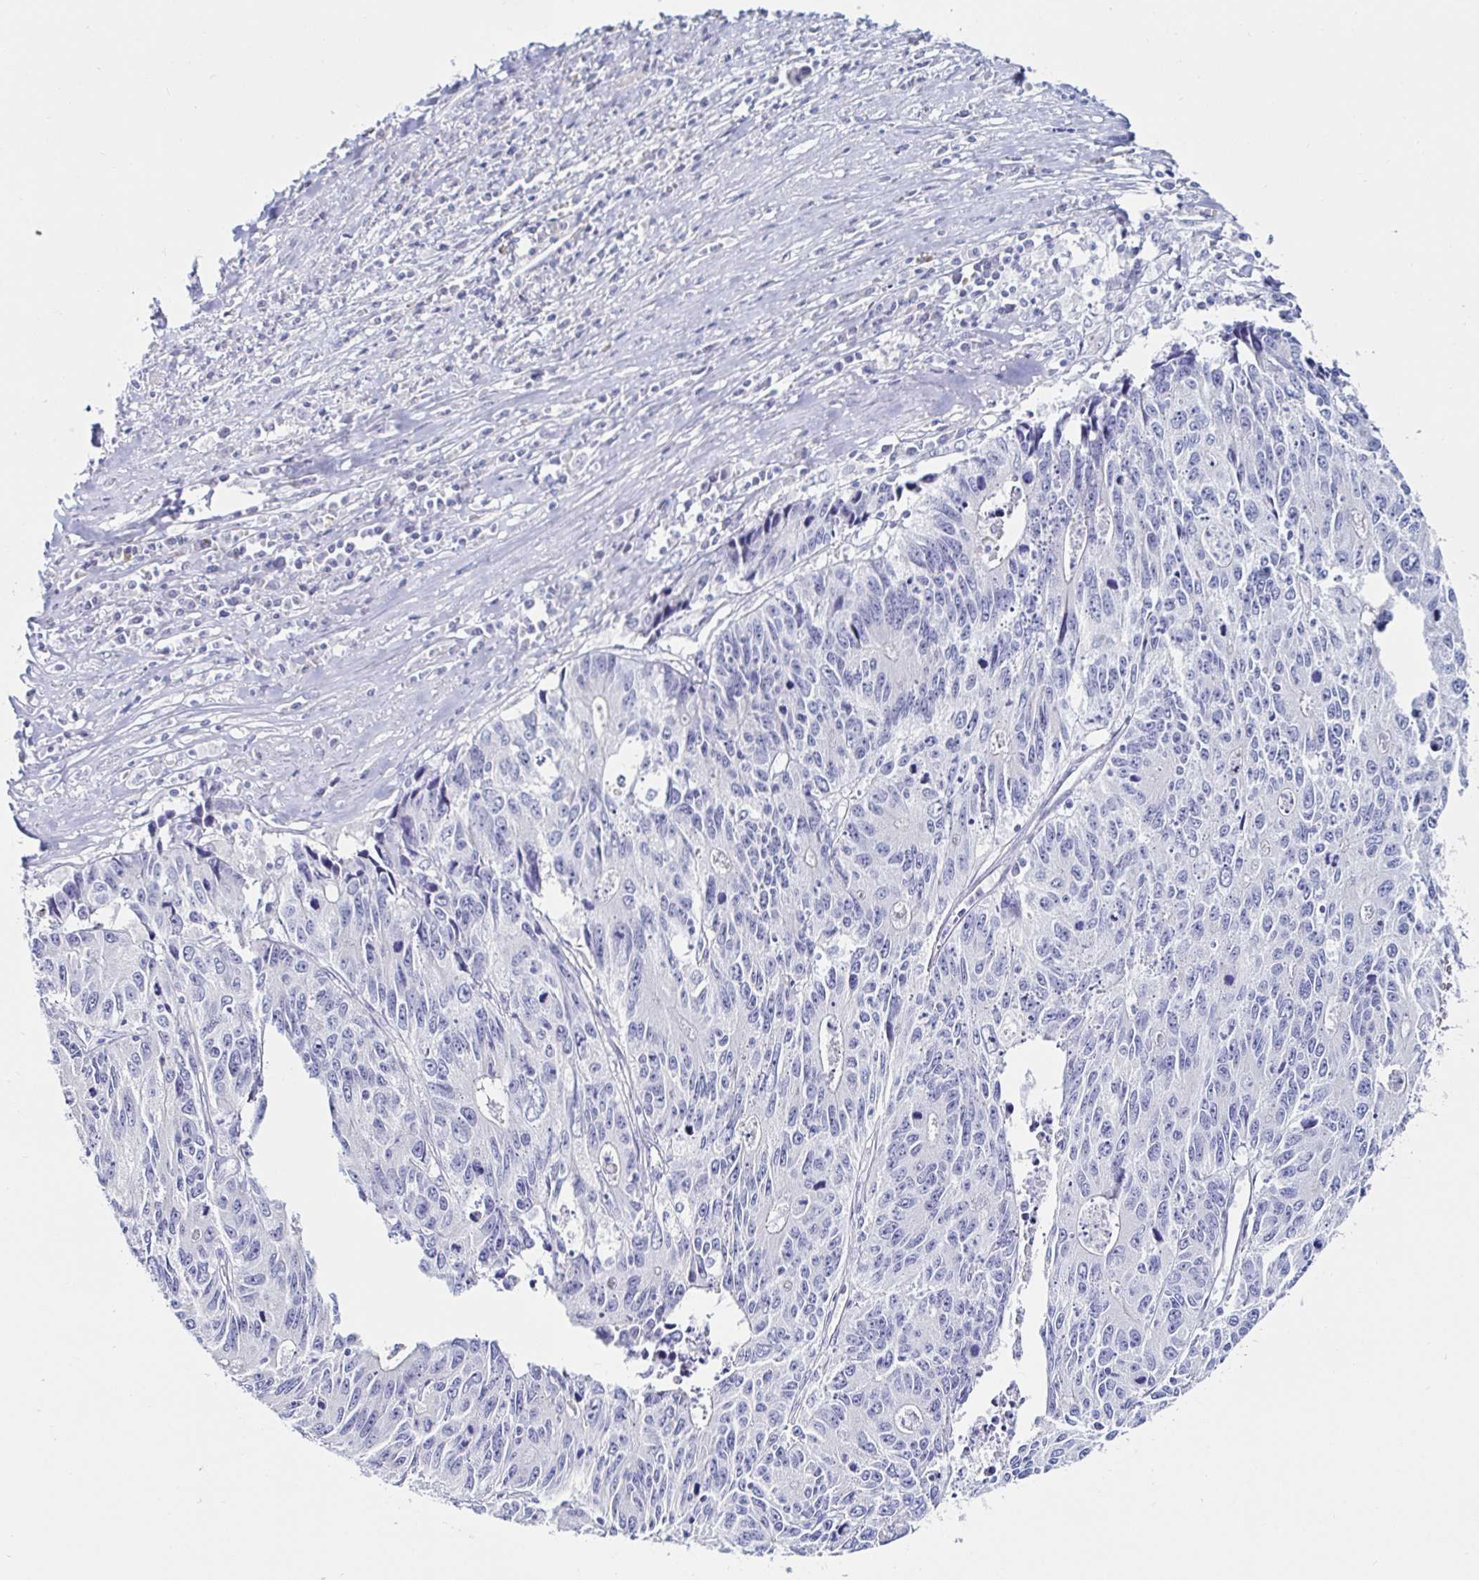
{"staining": {"intensity": "negative", "quantity": "none", "location": "none"}, "tissue": "liver cancer", "cell_type": "Tumor cells", "image_type": "cancer", "snomed": [{"axis": "morphology", "description": "Cholangiocarcinoma"}, {"axis": "topography", "description": "Liver"}], "caption": "Protein analysis of cholangiocarcinoma (liver) shows no significant staining in tumor cells.", "gene": "C4orf17", "patient": {"sex": "male", "age": 65}}